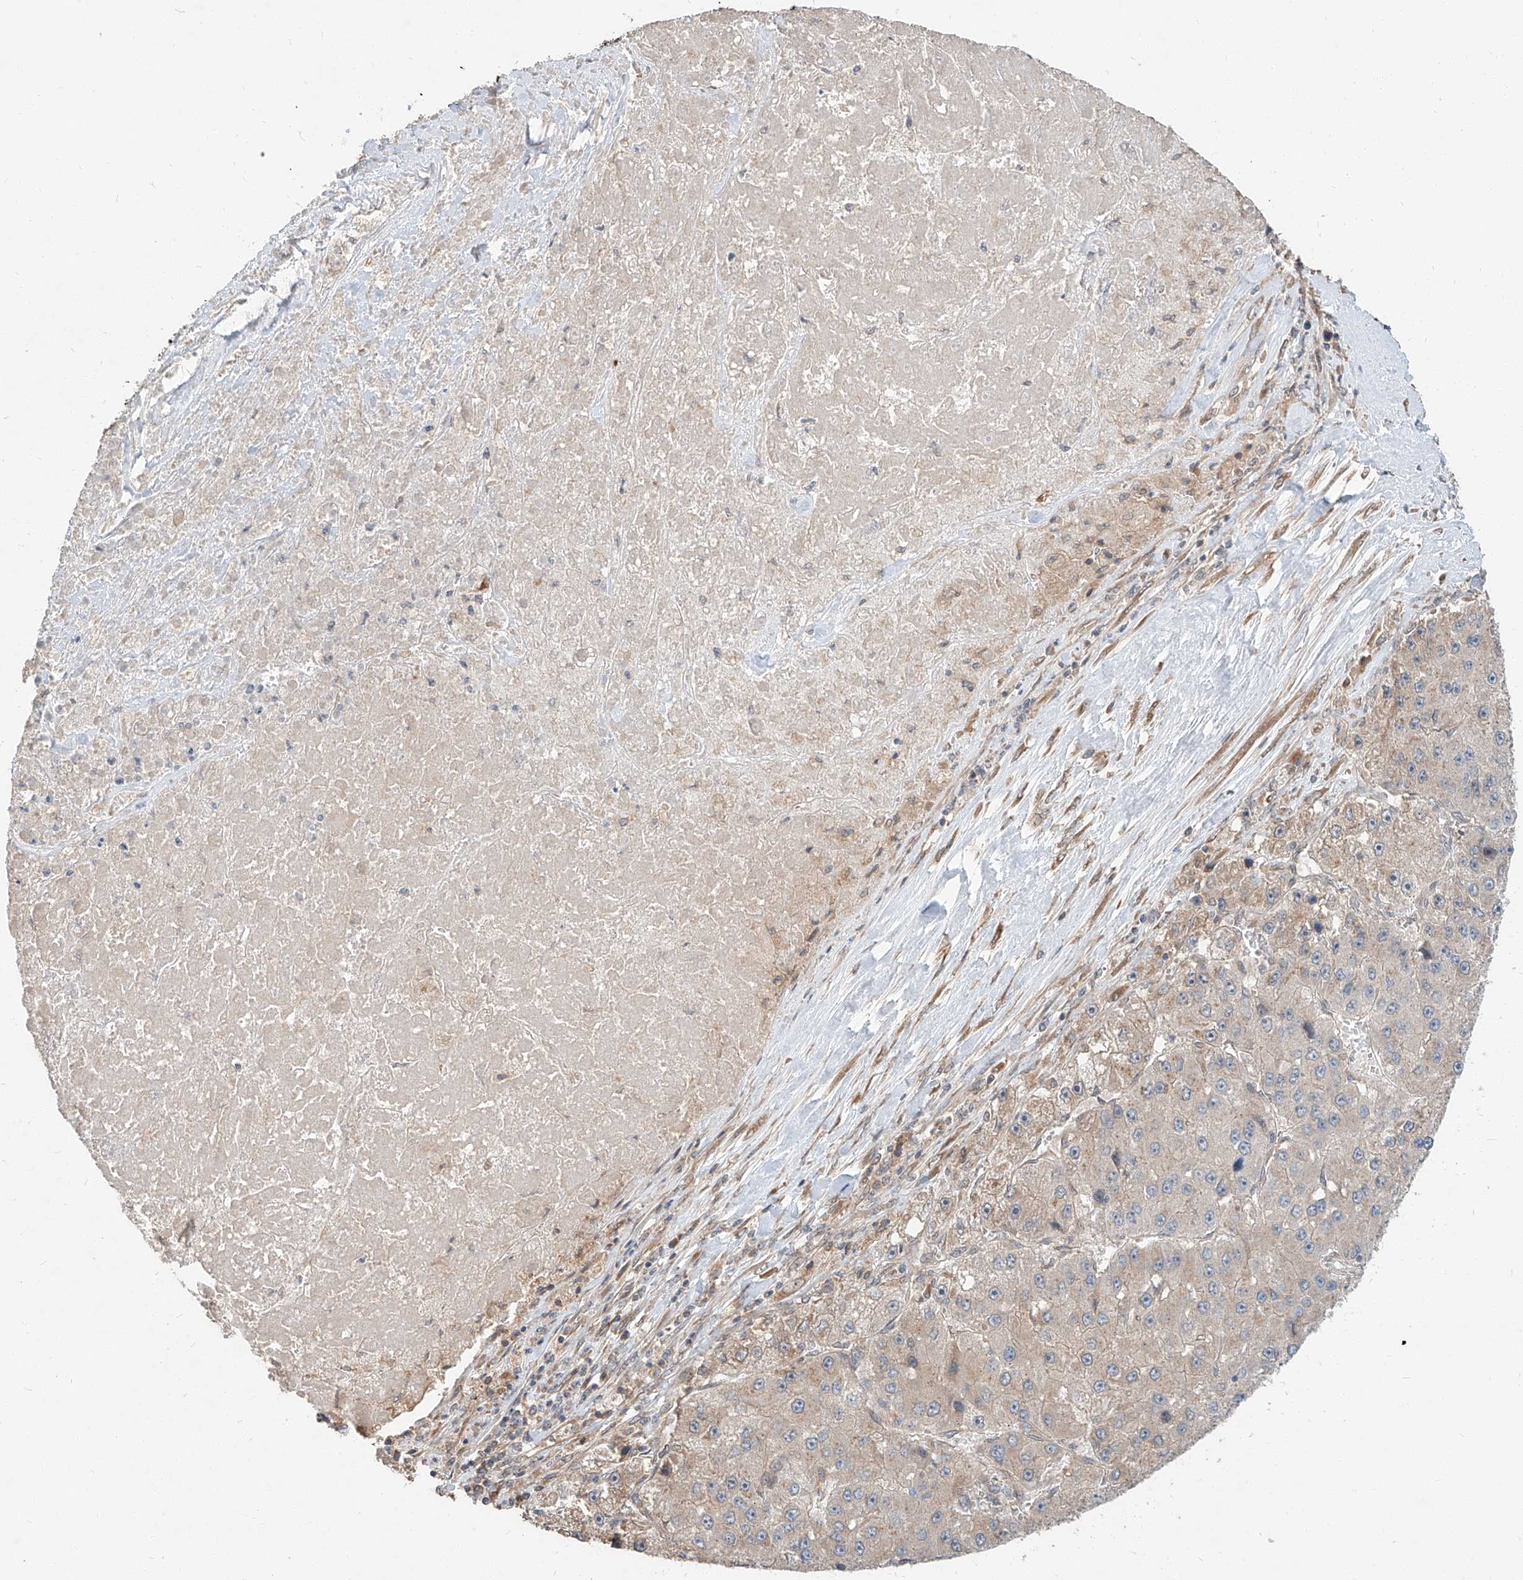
{"staining": {"intensity": "weak", "quantity": "<25%", "location": "cytoplasmic/membranous"}, "tissue": "liver cancer", "cell_type": "Tumor cells", "image_type": "cancer", "snomed": [{"axis": "morphology", "description": "Carcinoma, Hepatocellular, NOS"}, {"axis": "topography", "description": "Liver"}], "caption": "Immunohistochemistry (IHC) photomicrograph of neoplastic tissue: liver cancer stained with DAB (3,3'-diaminobenzidine) displays no significant protein staining in tumor cells.", "gene": "STX19", "patient": {"sex": "female", "age": 73}}